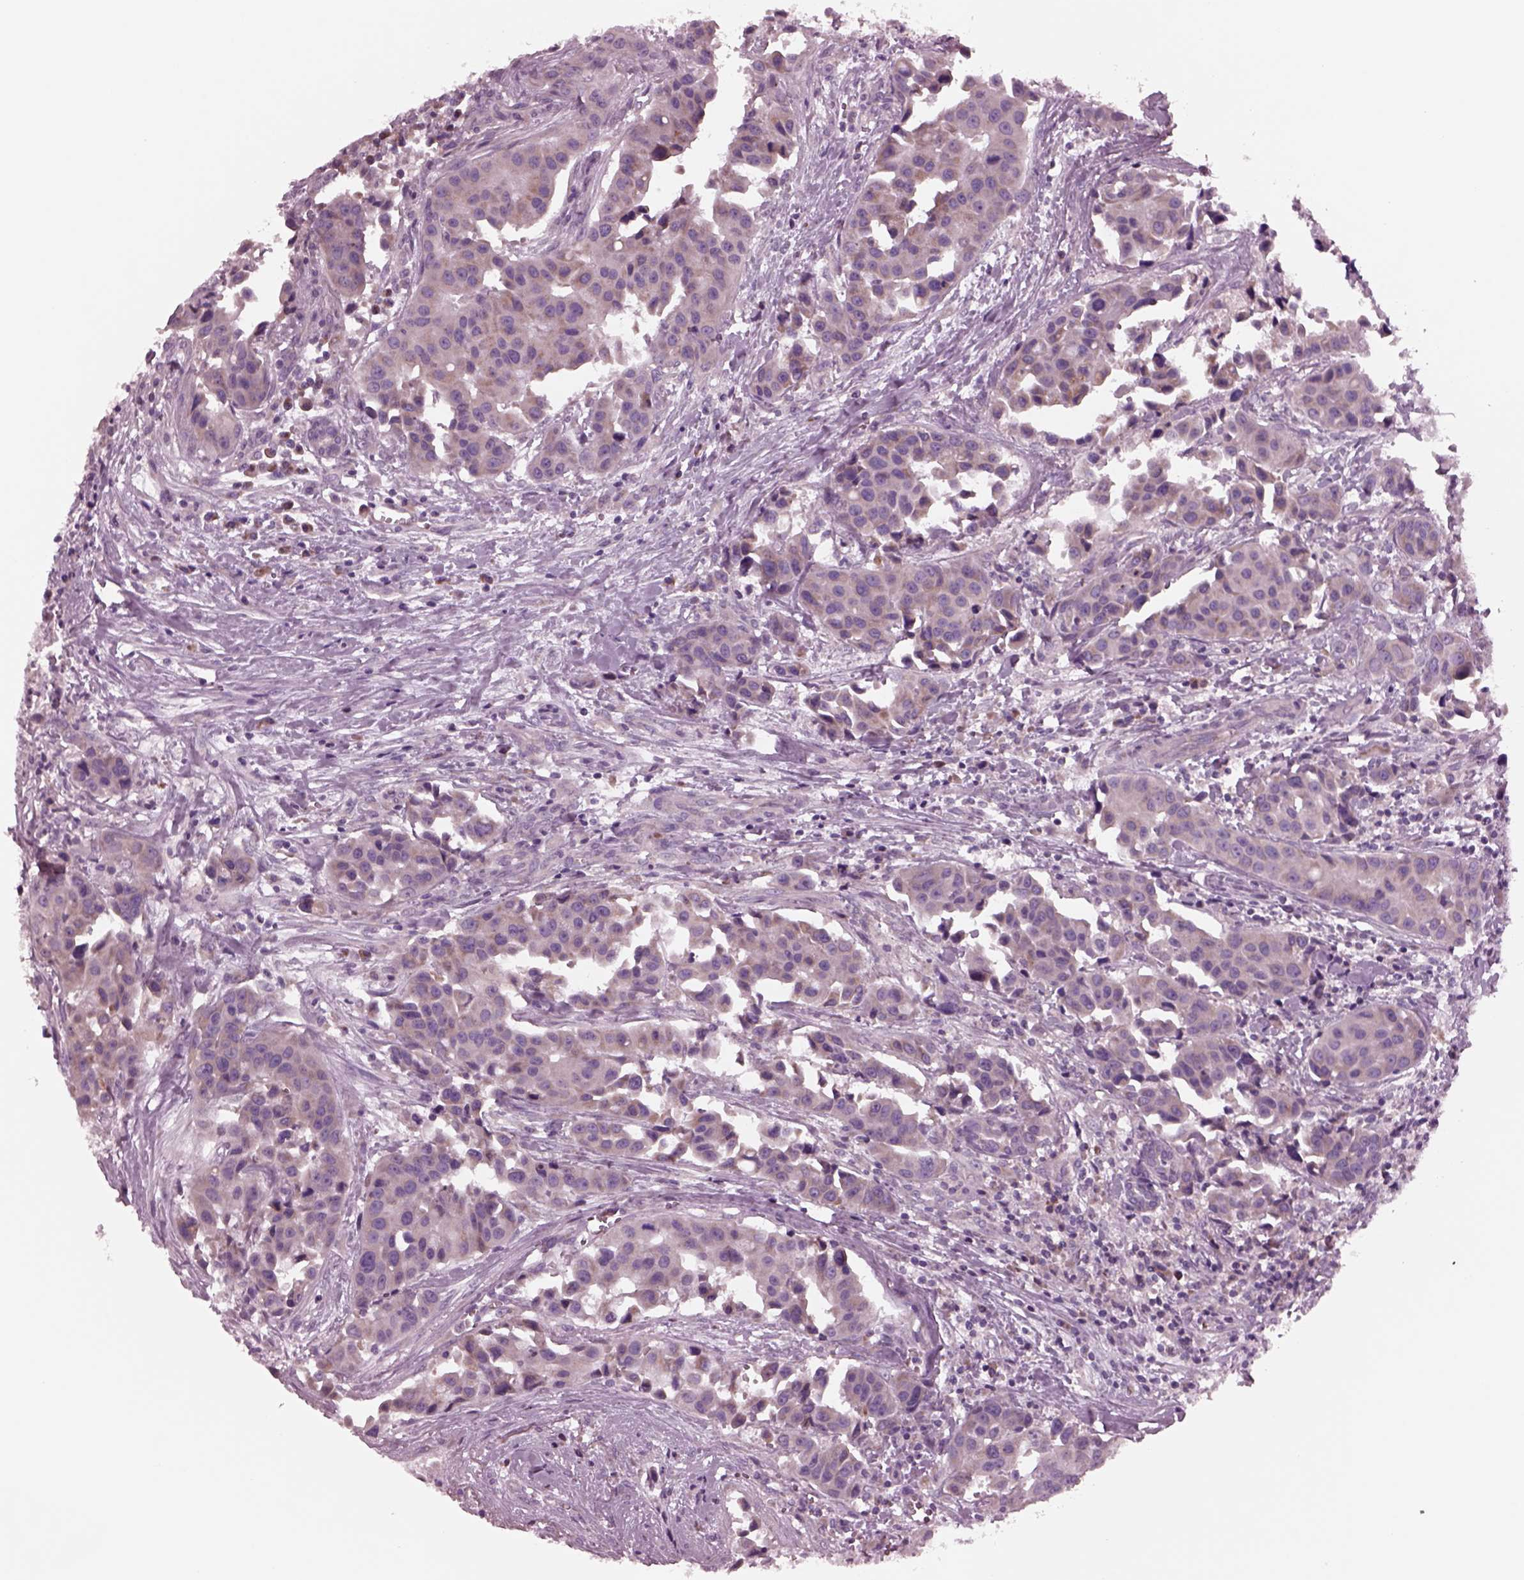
{"staining": {"intensity": "weak", "quantity": ">75%", "location": "cytoplasmic/membranous"}, "tissue": "head and neck cancer", "cell_type": "Tumor cells", "image_type": "cancer", "snomed": [{"axis": "morphology", "description": "Adenocarcinoma, NOS"}, {"axis": "topography", "description": "Head-Neck"}], "caption": "Head and neck cancer stained with a protein marker reveals weak staining in tumor cells.", "gene": "AP4M1", "patient": {"sex": "male", "age": 76}}